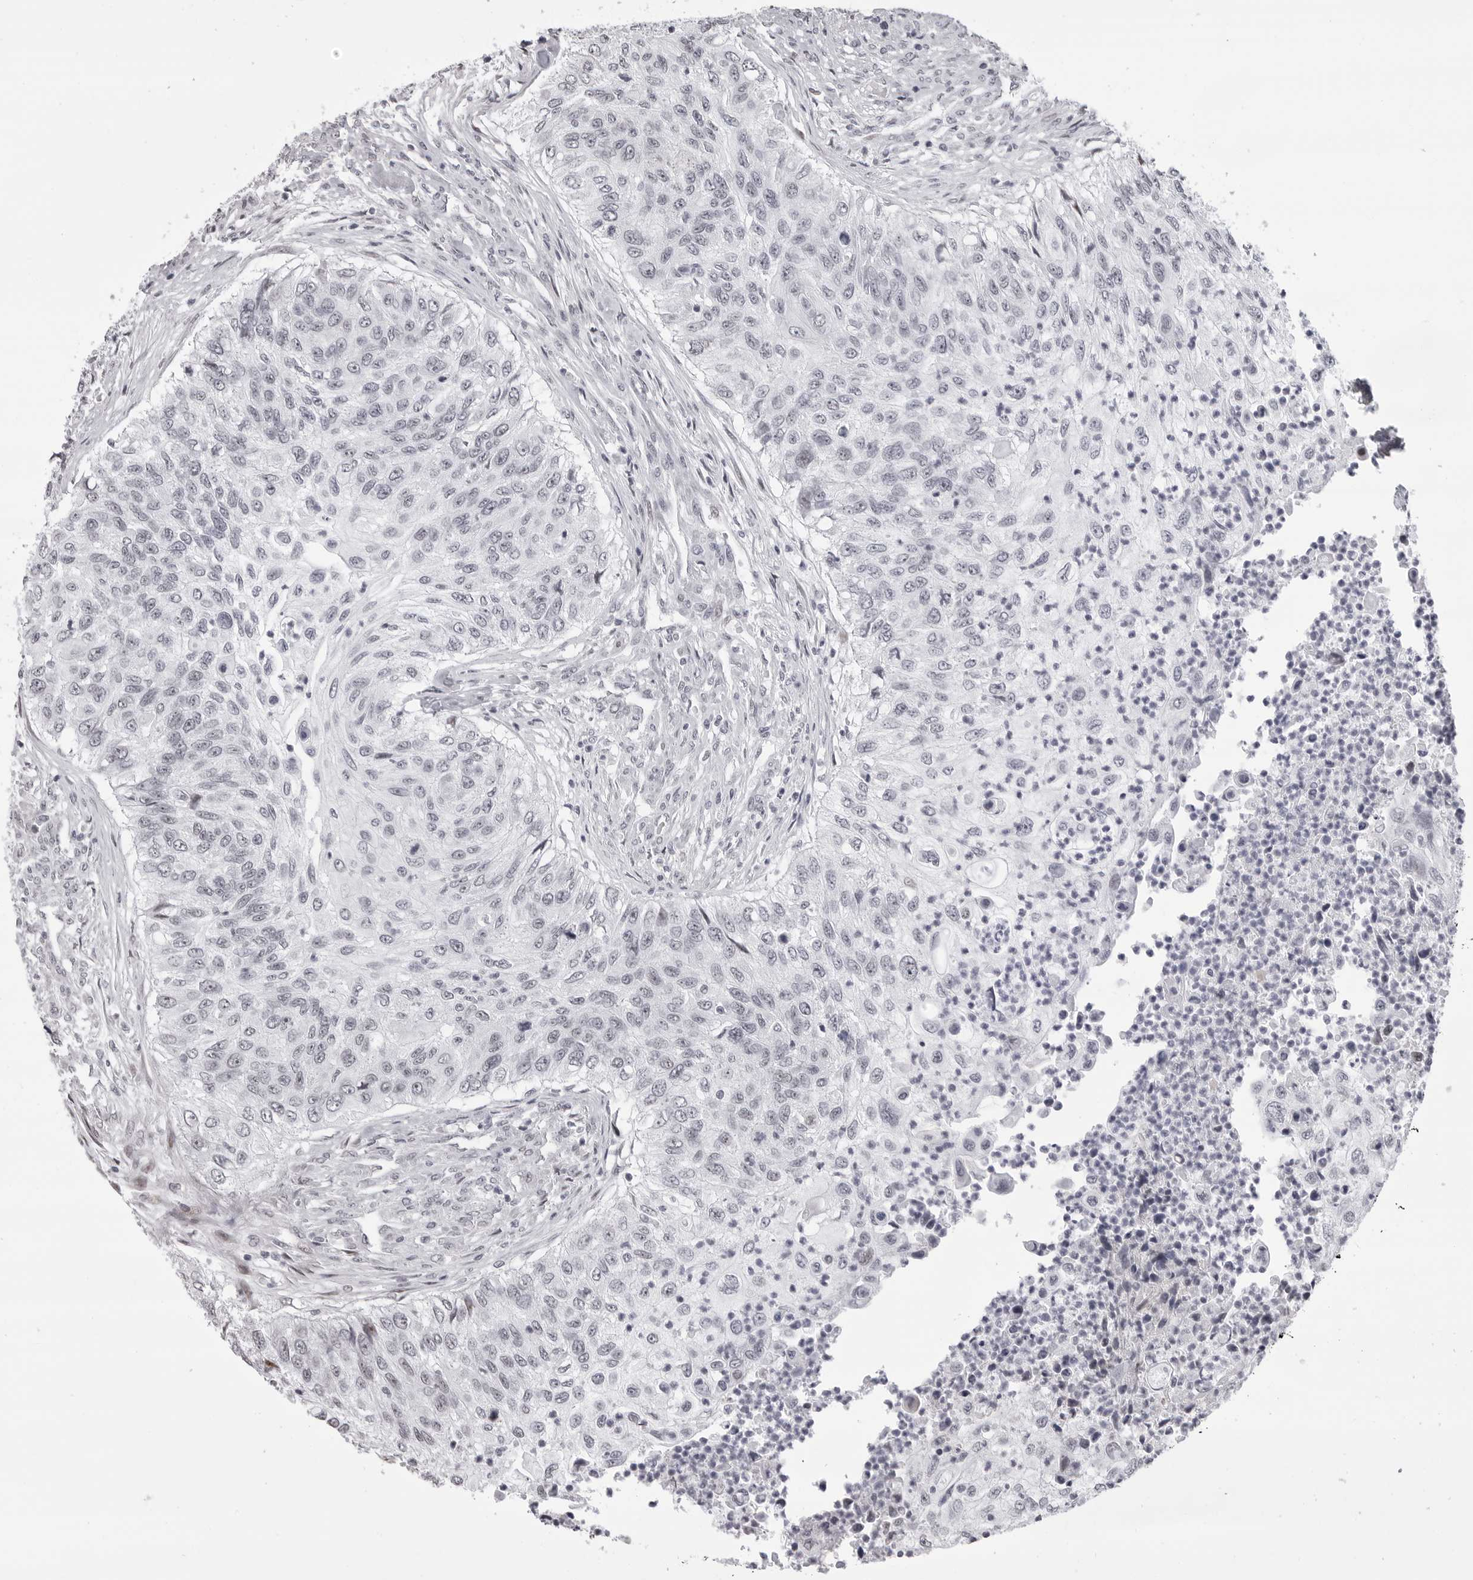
{"staining": {"intensity": "negative", "quantity": "none", "location": "none"}, "tissue": "urothelial cancer", "cell_type": "Tumor cells", "image_type": "cancer", "snomed": [{"axis": "morphology", "description": "Urothelial carcinoma, High grade"}, {"axis": "topography", "description": "Urinary bladder"}], "caption": "IHC of high-grade urothelial carcinoma shows no positivity in tumor cells.", "gene": "PHF3", "patient": {"sex": "female", "age": 60}}